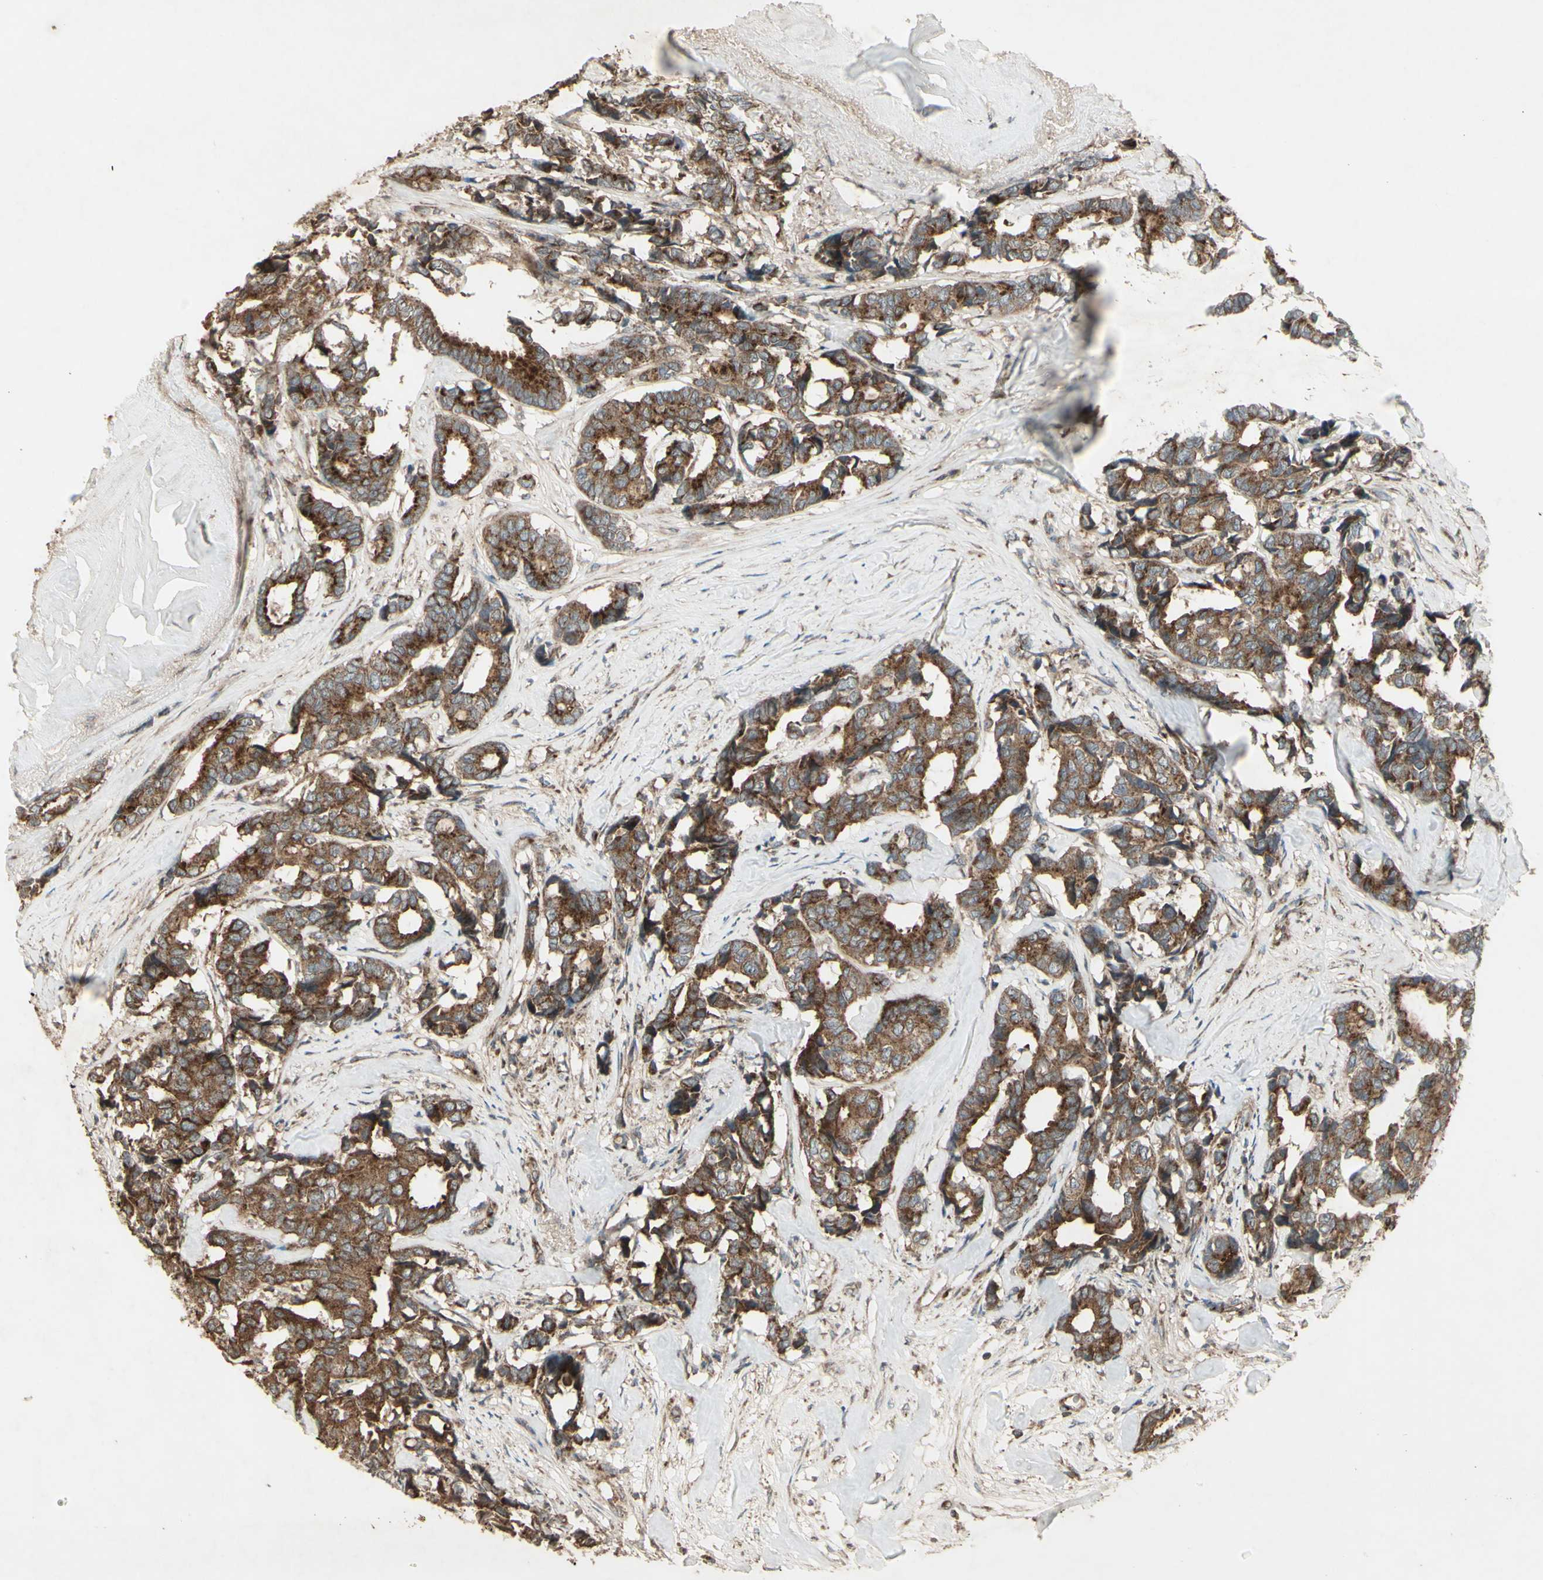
{"staining": {"intensity": "strong", "quantity": ">75%", "location": "cytoplasmic/membranous"}, "tissue": "breast cancer", "cell_type": "Tumor cells", "image_type": "cancer", "snomed": [{"axis": "morphology", "description": "Duct carcinoma"}, {"axis": "topography", "description": "Breast"}], "caption": "The immunohistochemical stain shows strong cytoplasmic/membranous staining in tumor cells of breast cancer (intraductal carcinoma) tissue.", "gene": "AP1G1", "patient": {"sex": "female", "age": 87}}